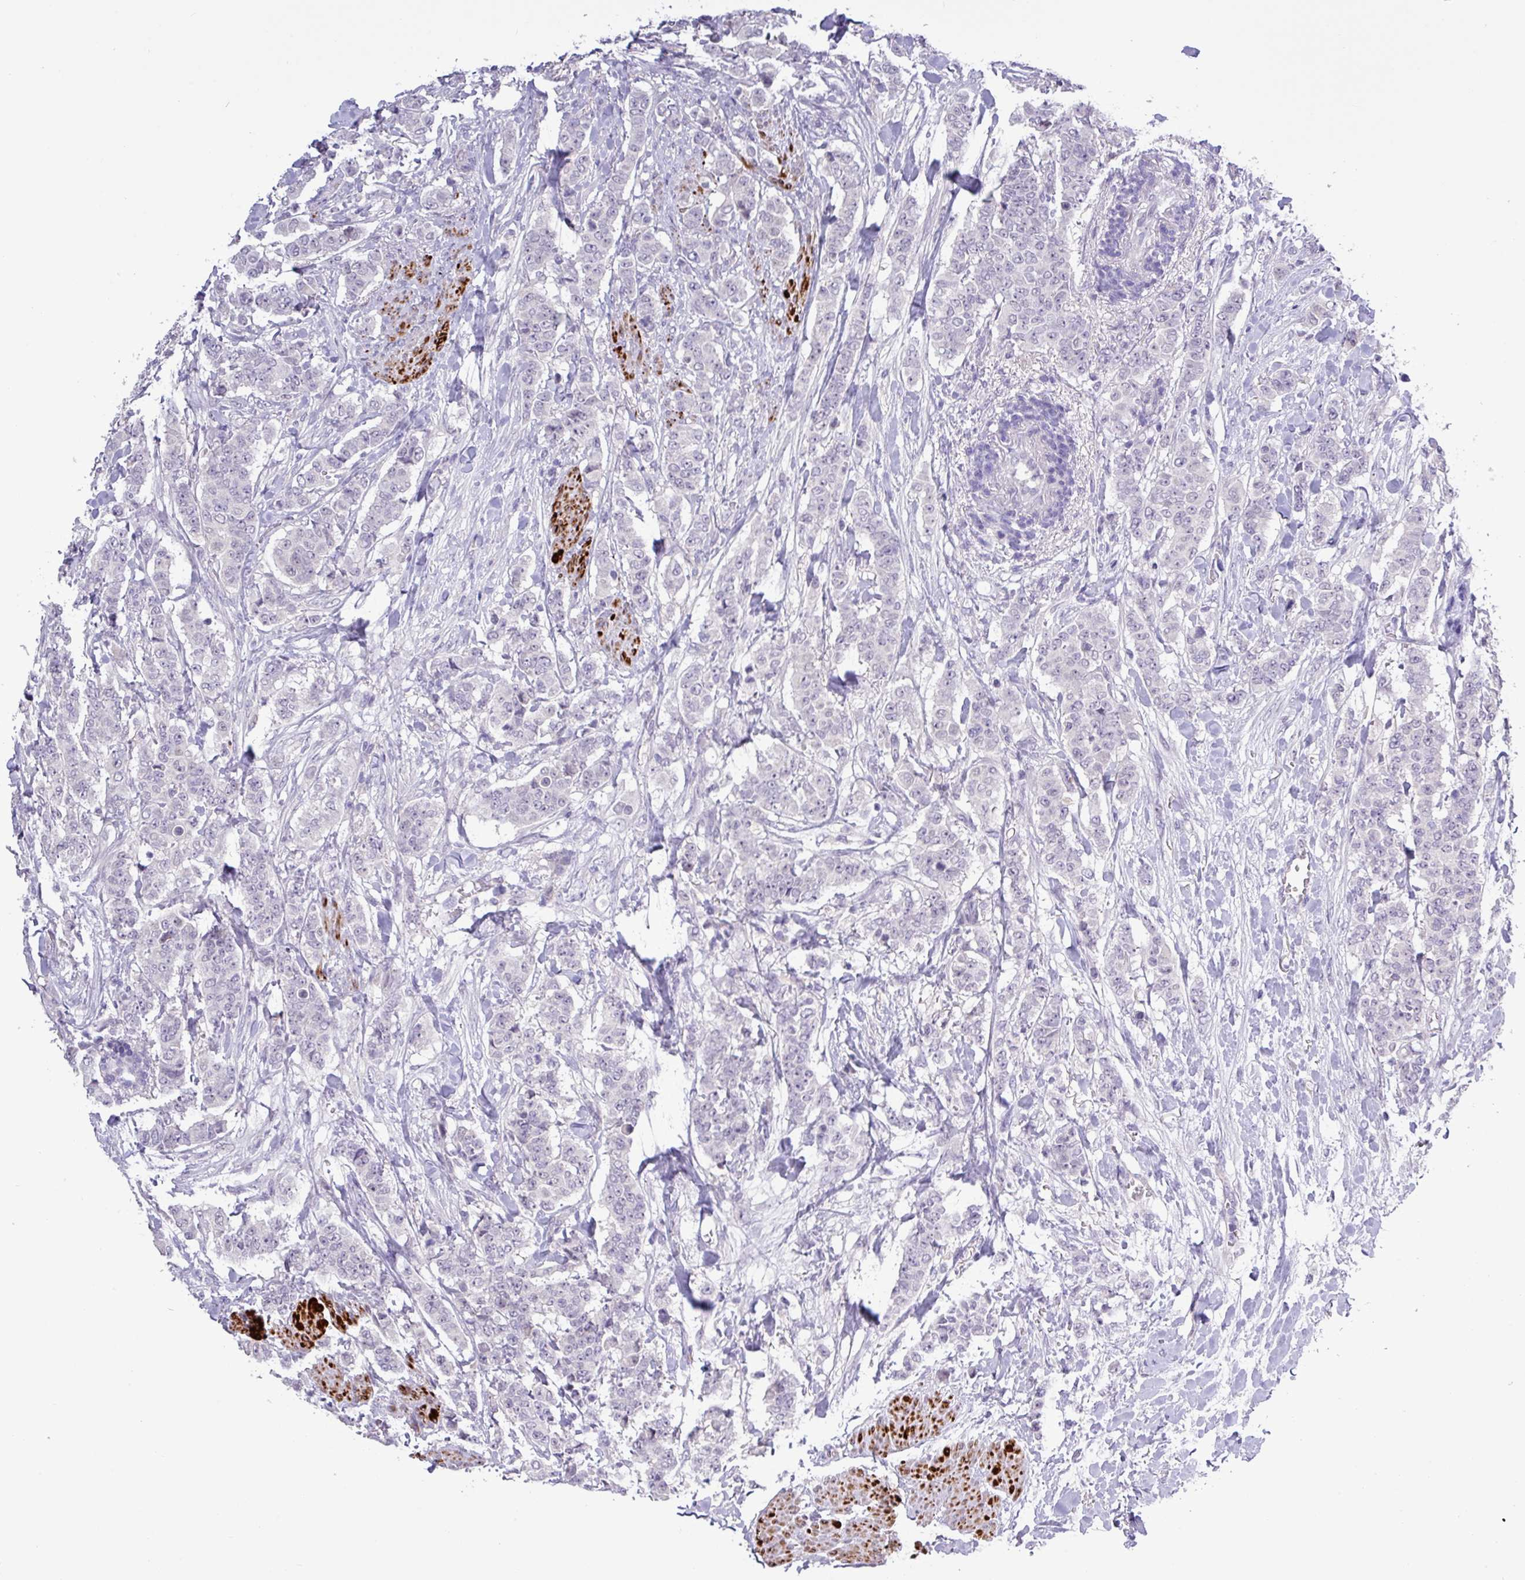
{"staining": {"intensity": "negative", "quantity": "none", "location": "none"}, "tissue": "breast cancer", "cell_type": "Tumor cells", "image_type": "cancer", "snomed": [{"axis": "morphology", "description": "Duct carcinoma"}, {"axis": "topography", "description": "Breast"}], "caption": "This is a image of IHC staining of invasive ductal carcinoma (breast), which shows no expression in tumor cells.", "gene": "RIPPLY1", "patient": {"sex": "female", "age": 40}}